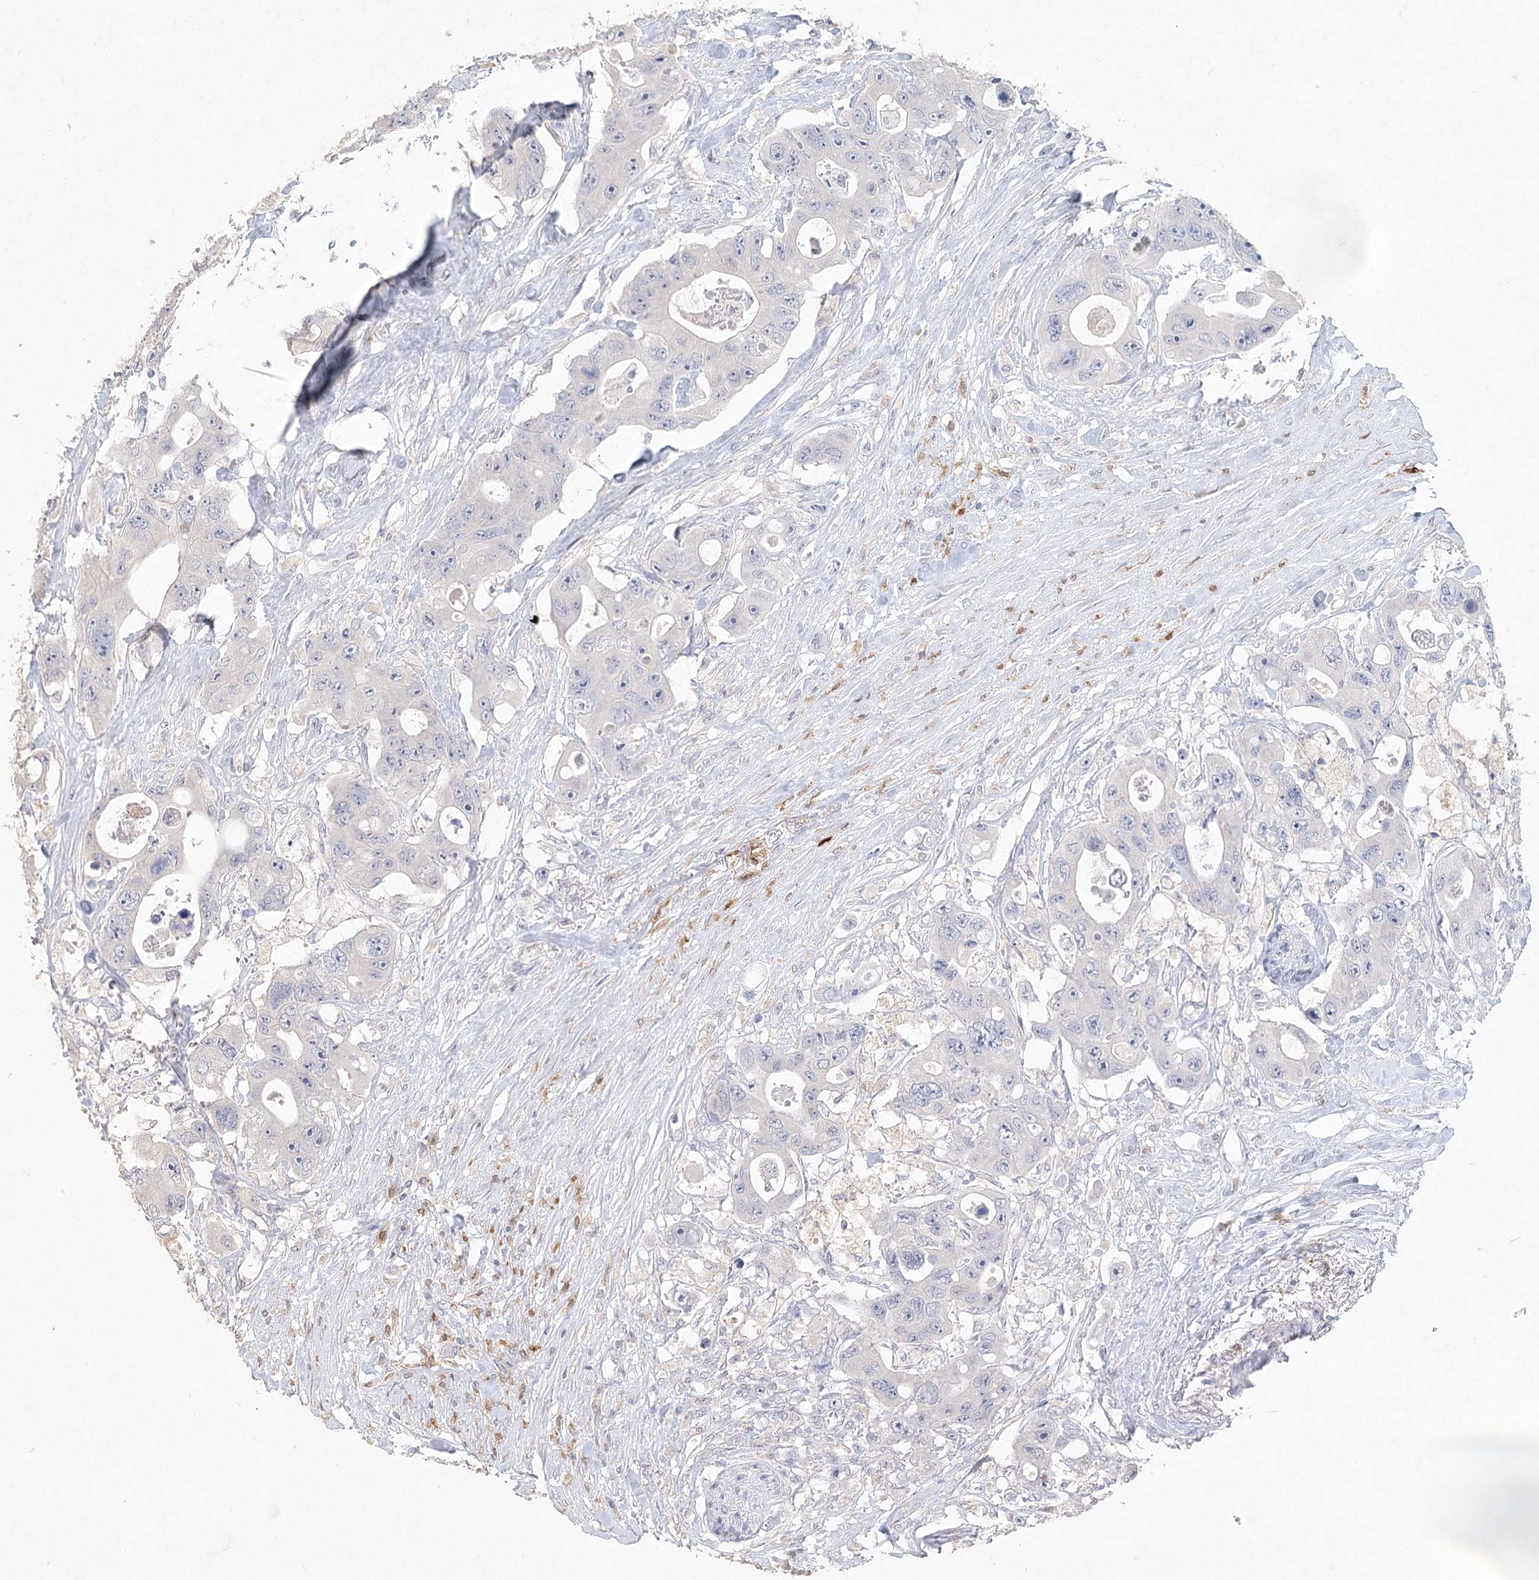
{"staining": {"intensity": "negative", "quantity": "none", "location": "none"}, "tissue": "colorectal cancer", "cell_type": "Tumor cells", "image_type": "cancer", "snomed": [{"axis": "morphology", "description": "Adenocarcinoma, NOS"}, {"axis": "topography", "description": "Colon"}], "caption": "An image of adenocarcinoma (colorectal) stained for a protein exhibits no brown staining in tumor cells.", "gene": "ARSI", "patient": {"sex": "female", "age": 46}}